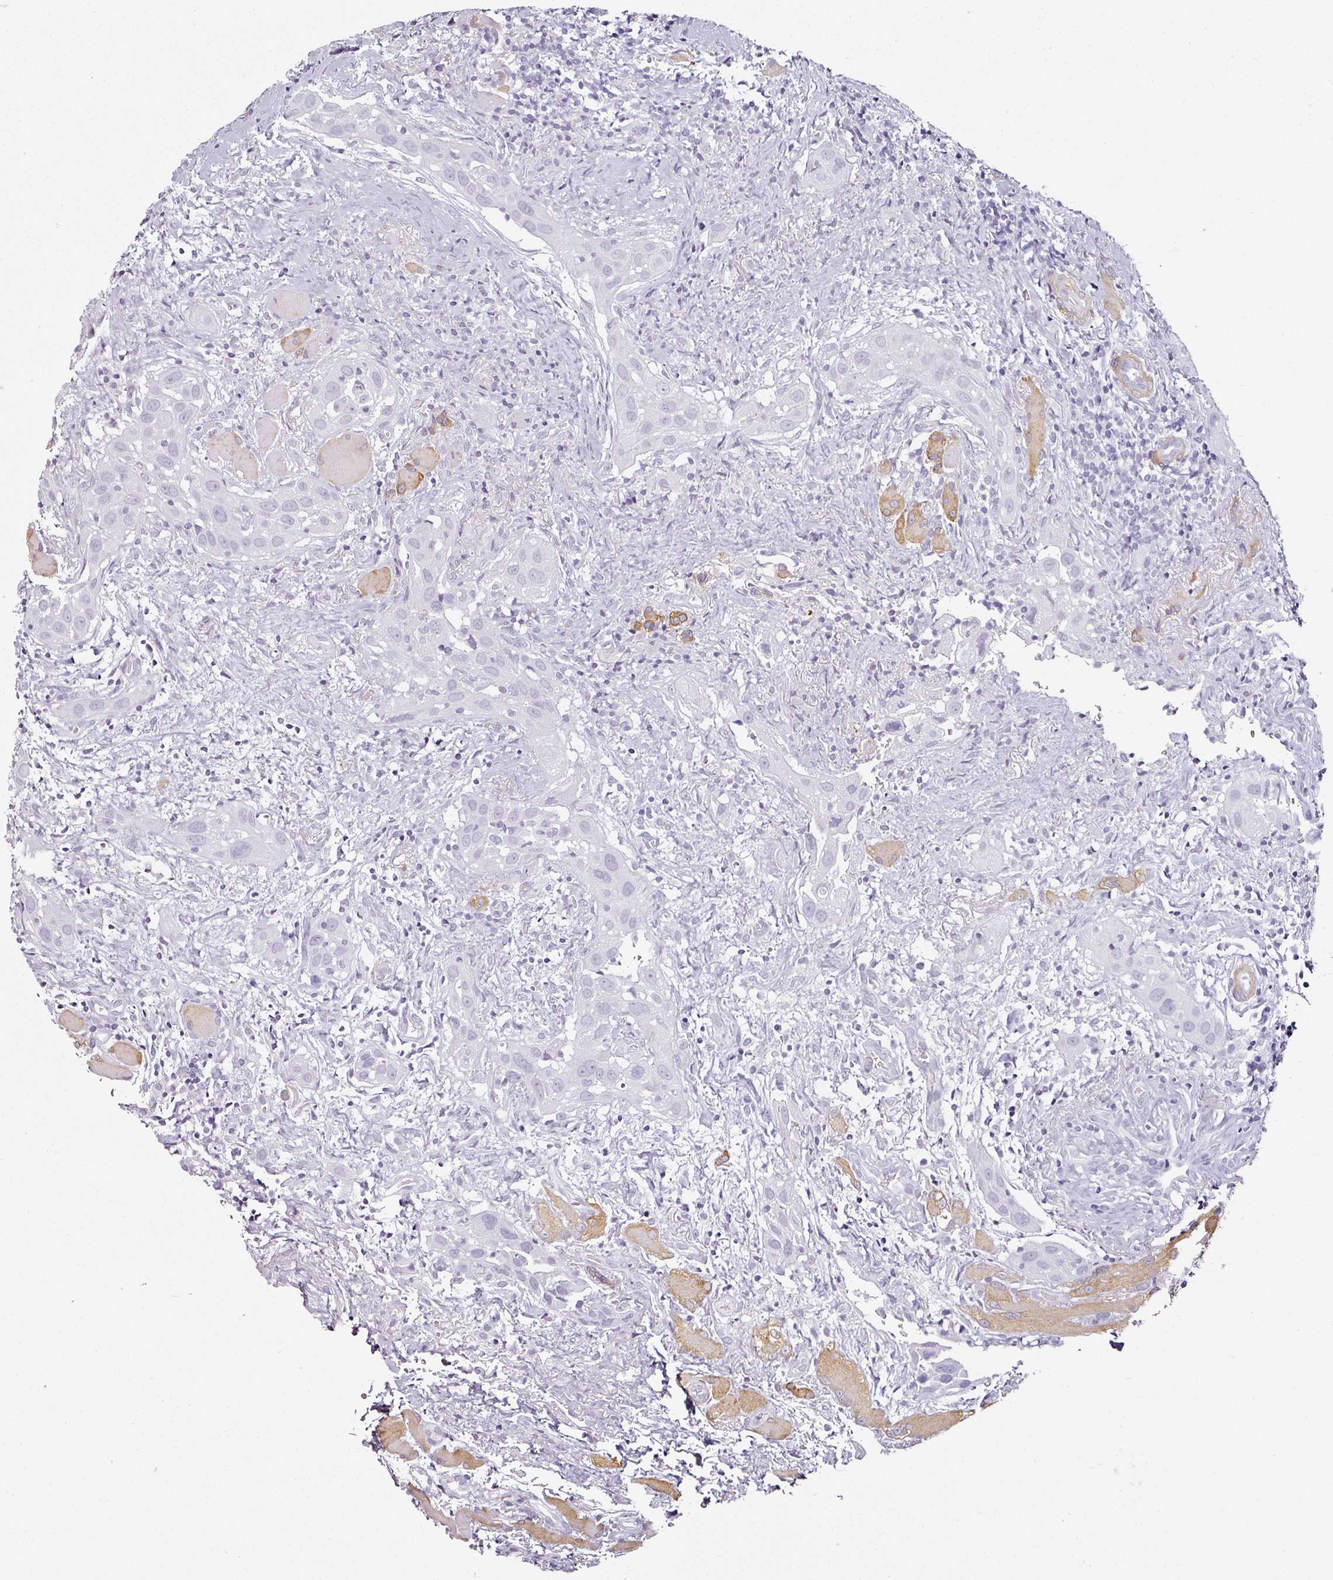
{"staining": {"intensity": "negative", "quantity": "none", "location": "none"}, "tissue": "head and neck cancer", "cell_type": "Tumor cells", "image_type": "cancer", "snomed": [{"axis": "morphology", "description": "Squamous cell carcinoma, NOS"}, {"axis": "topography", "description": "Oral tissue"}, {"axis": "topography", "description": "Head-Neck"}], "caption": "An image of human head and neck cancer is negative for staining in tumor cells.", "gene": "CAP2", "patient": {"sex": "female", "age": 50}}